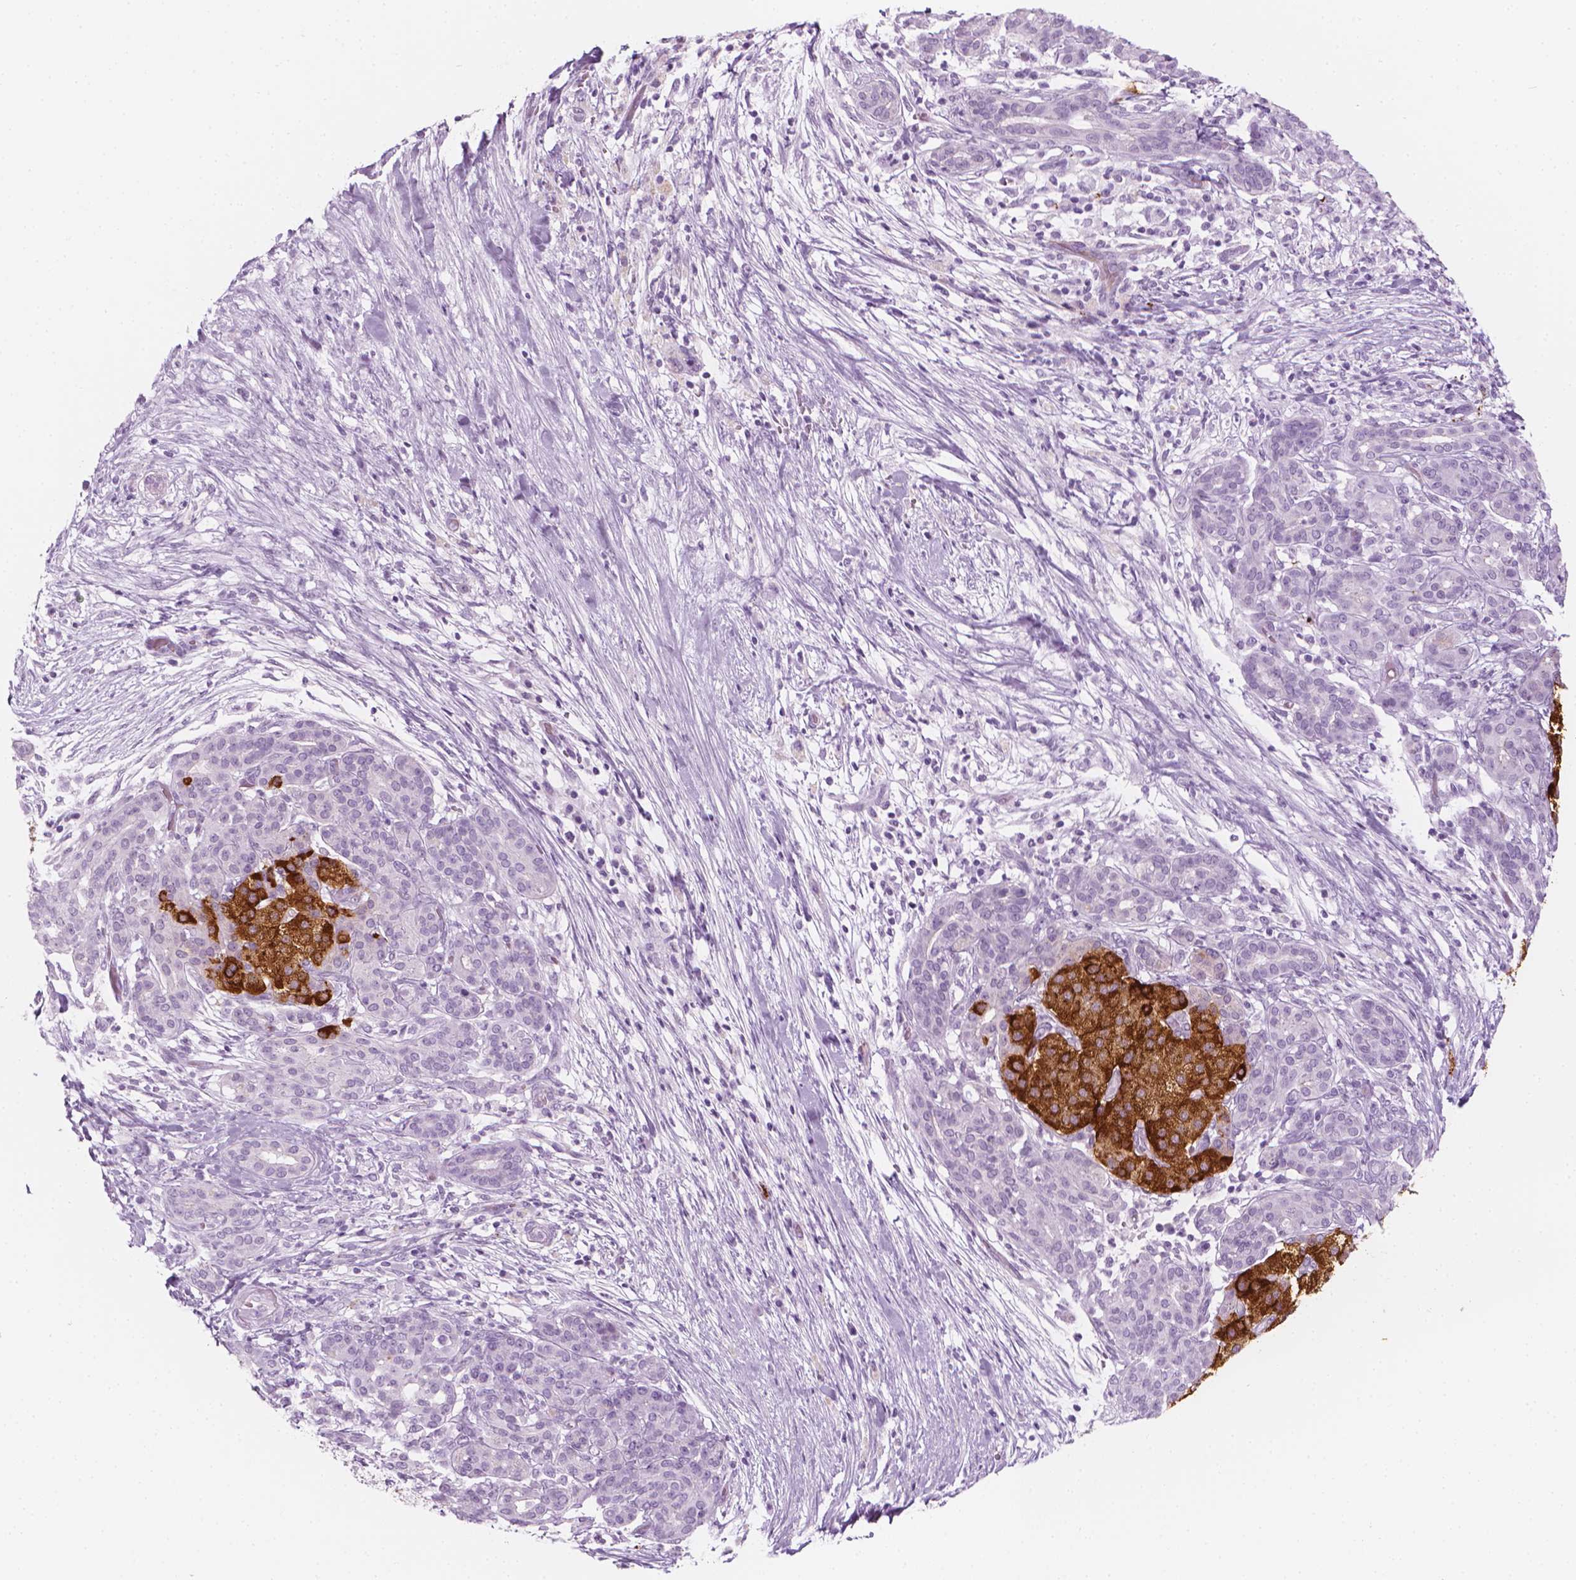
{"staining": {"intensity": "negative", "quantity": "none", "location": "none"}, "tissue": "pancreatic cancer", "cell_type": "Tumor cells", "image_type": "cancer", "snomed": [{"axis": "morphology", "description": "Adenocarcinoma, NOS"}, {"axis": "topography", "description": "Pancreas"}], "caption": "Pancreatic cancer (adenocarcinoma) was stained to show a protein in brown. There is no significant staining in tumor cells.", "gene": "SCG3", "patient": {"sex": "male", "age": 44}}